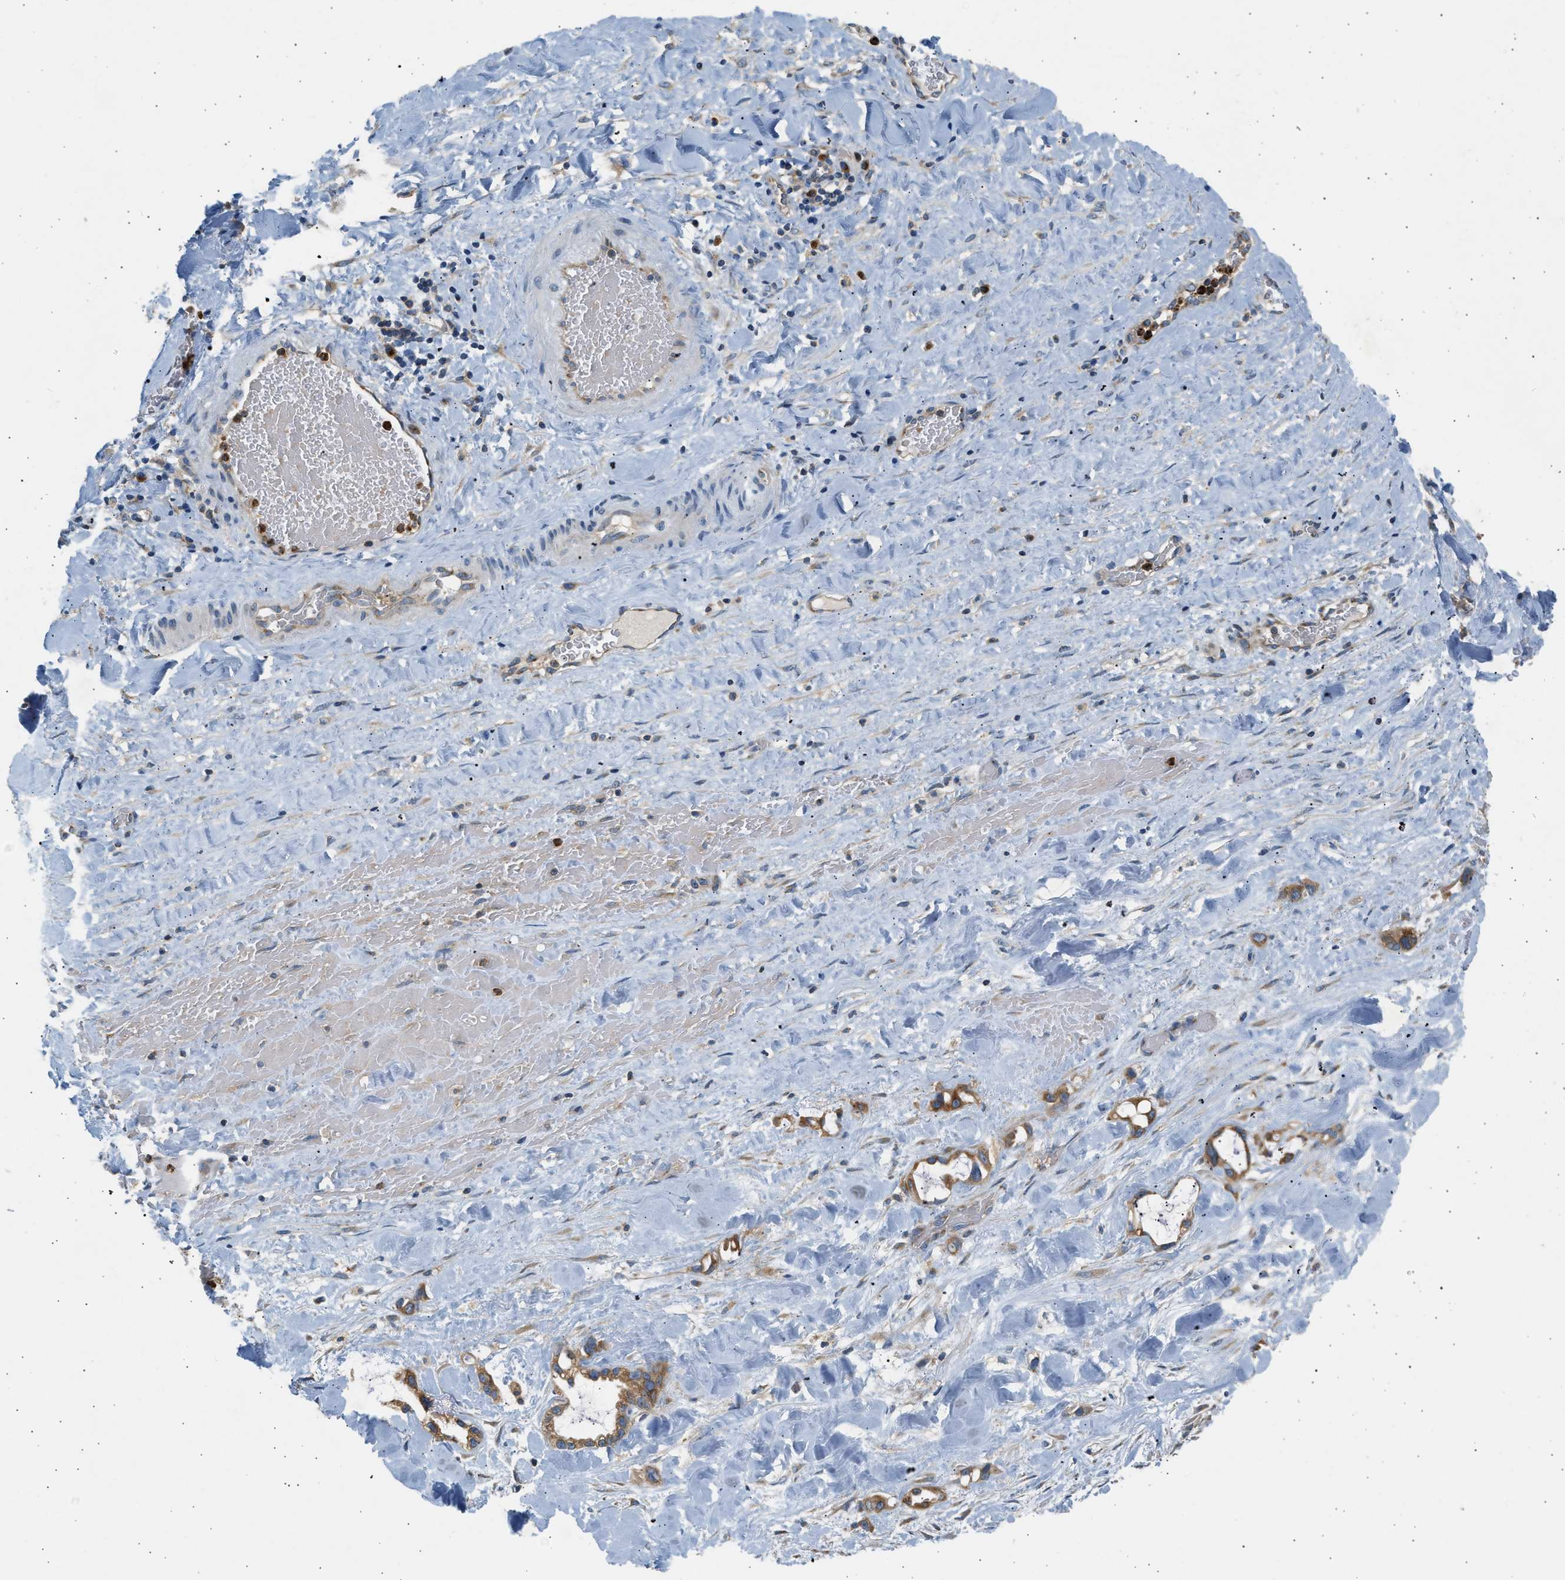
{"staining": {"intensity": "moderate", "quantity": ">75%", "location": "cytoplasmic/membranous"}, "tissue": "liver cancer", "cell_type": "Tumor cells", "image_type": "cancer", "snomed": [{"axis": "morphology", "description": "Cholangiocarcinoma"}, {"axis": "topography", "description": "Liver"}], "caption": "Liver cholangiocarcinoma stained with DAB IHC displays medium levels of moderate cytoplasmic/membranous expression in about >75% of tumor cells.", "gene": "TRIM50", "patient": {"sex": "female", "age": 65}}